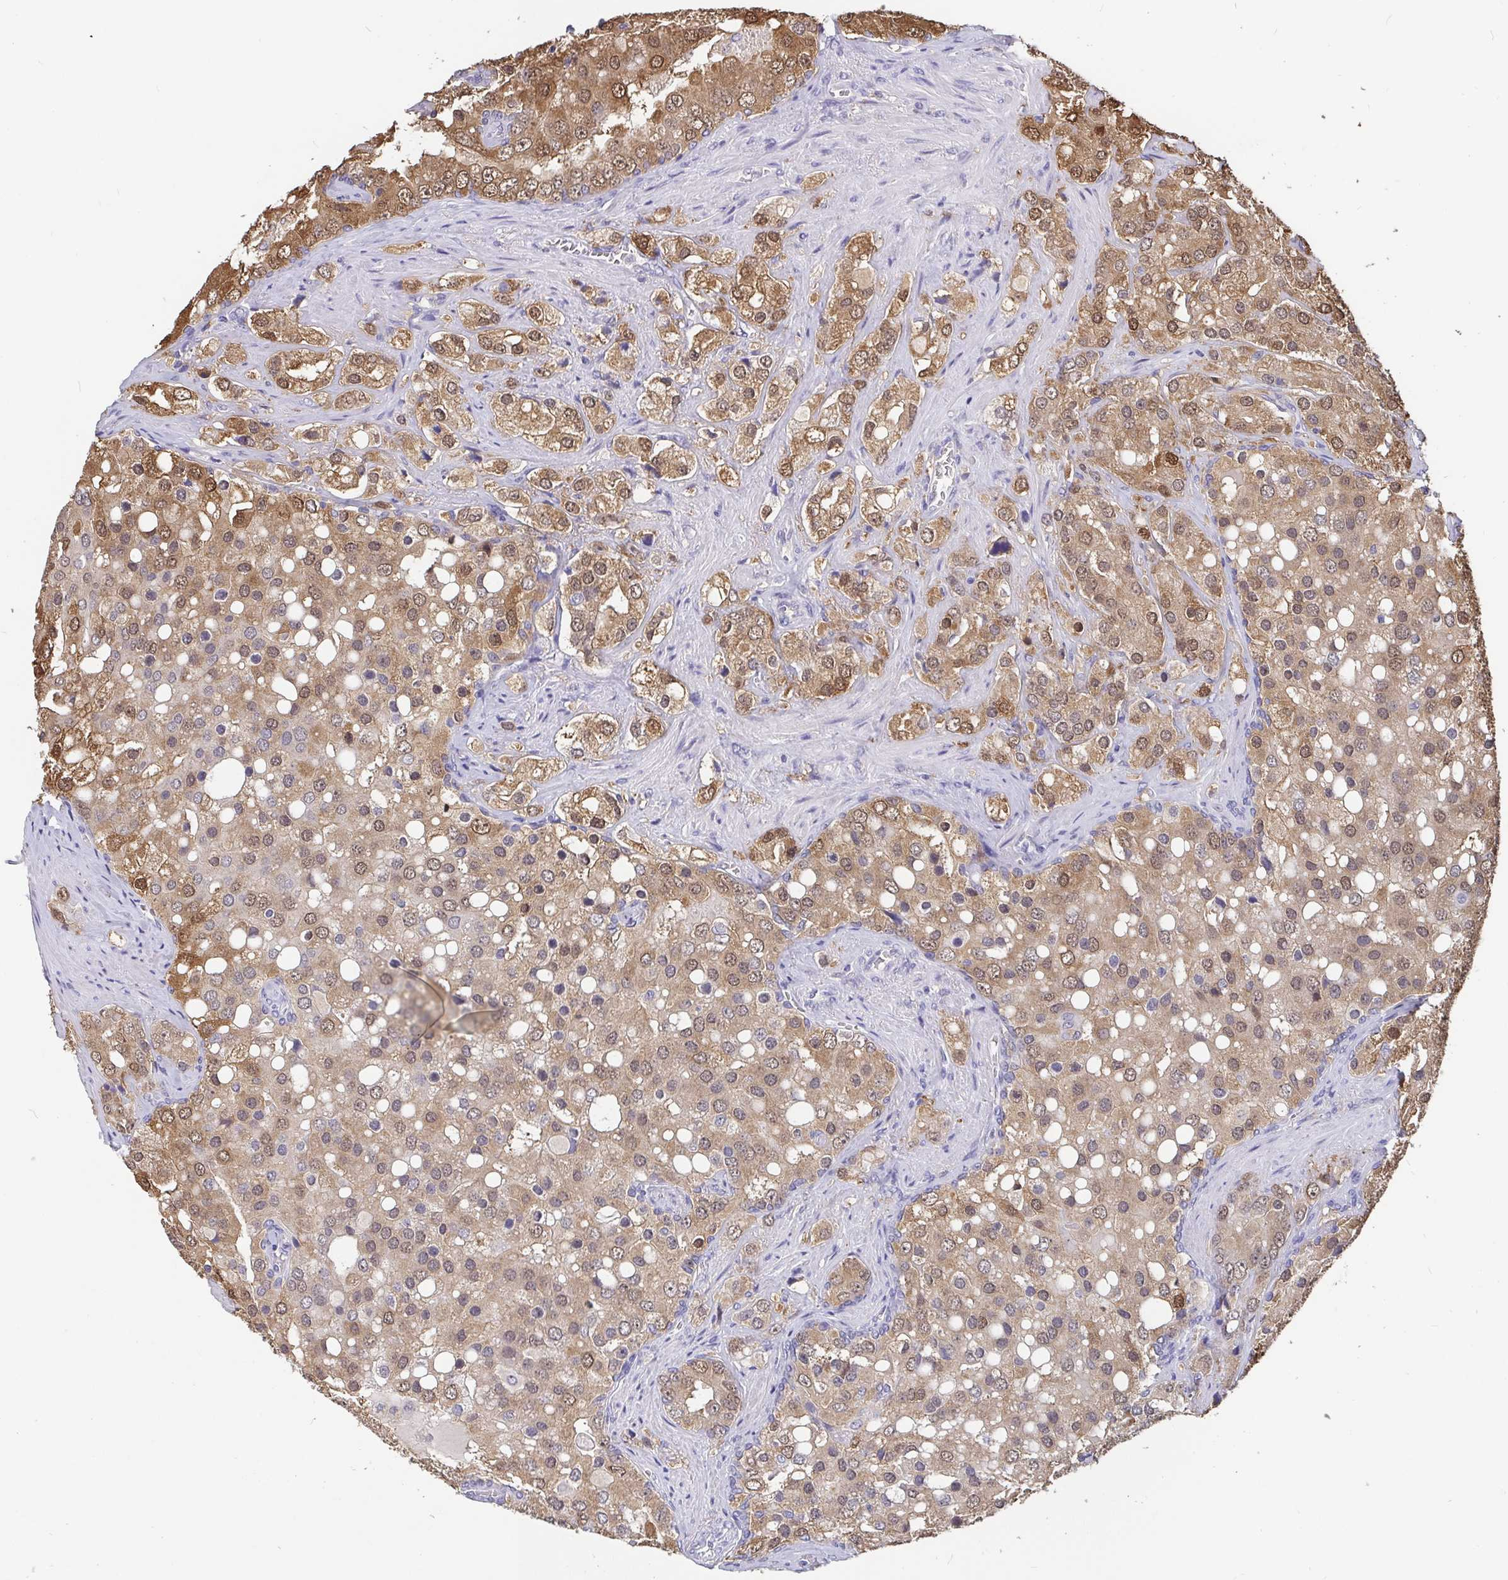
{"staining": {"intensity": "weak", "quantity": ">75%", "location": "cytoplasmic/membranous,nuclear"}, "tissue": "prostate cancer", "cell_type": "Tumor cells", "image_type": "cancer", "snomed": [{"axis": "morphology", "description": "Adenocarcinoma, High grade"}, {"axis": "topography", "description": "Prostate"}], "caption": "This image displays immunohistochemistry (IHC) staining of high-grade adenocarcinoma (prostate), with low weak cytoplasmic/membranous and nuclear expression in approximately >75% of tumor cells.", "gene": "IDH1", "patient": {"sex": "male", "age": 67}}